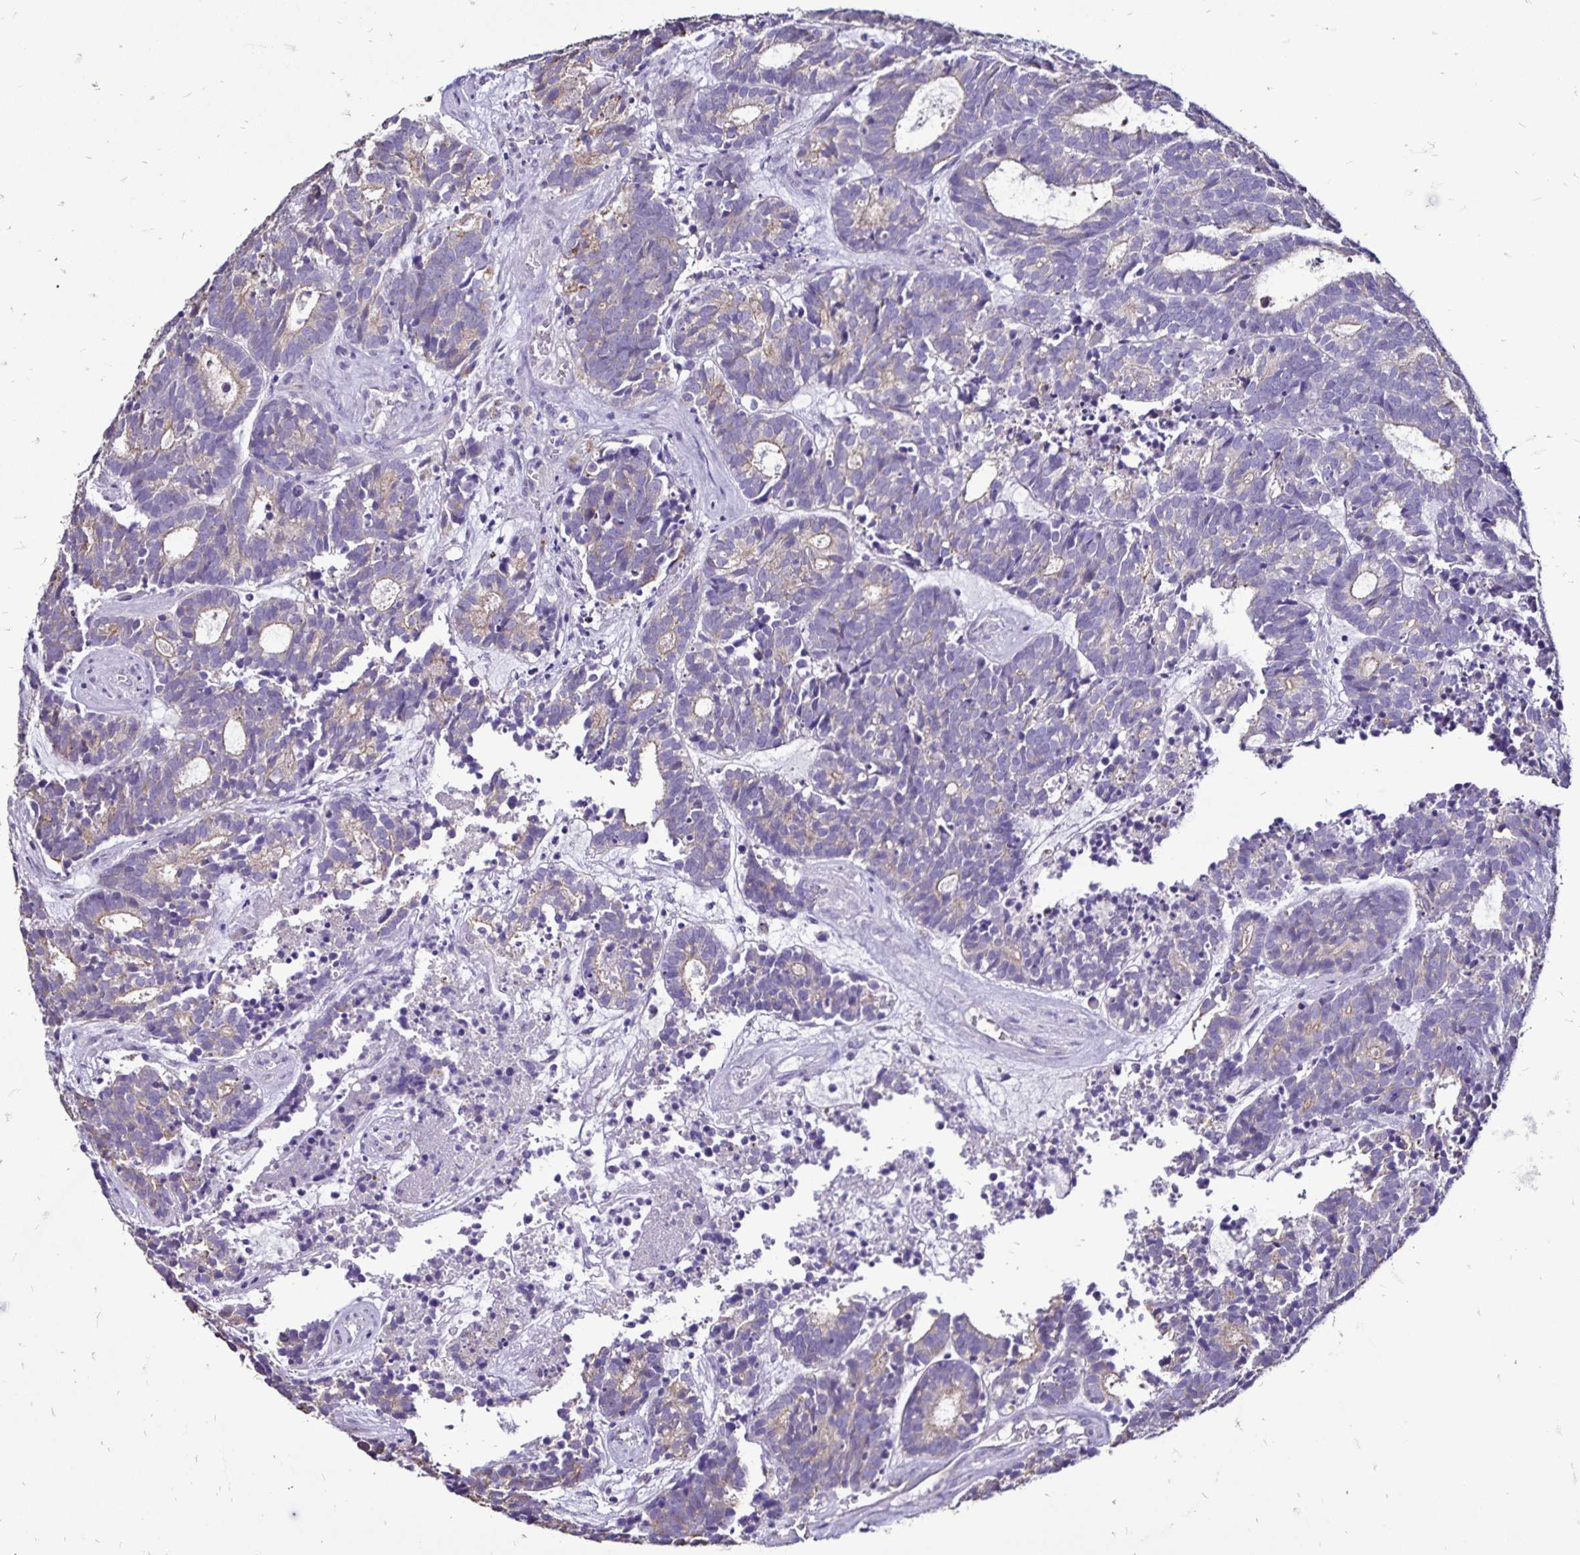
{"staining": {"intensity": "weak", "quantity": "<25%", "location": "cytoplasmic/membranous"}, "tissue": "head and neck cancer", "cell_type": "Tumor cells", "image_type": "cancer", "snomed": [{"axis": "morphology", "description": "Adenocarcinoma, NOS"}, {"axis": "topography", "description": "Head-Neck"}], "caption": "This is a histopathology image of immunohistochemistry (IHC) staining of head and neck cancer (adenocarcinoma), which shows no expression in tumor cells.", "gene": "EVPL", "patient": {"sex": "female", "age": 81}}